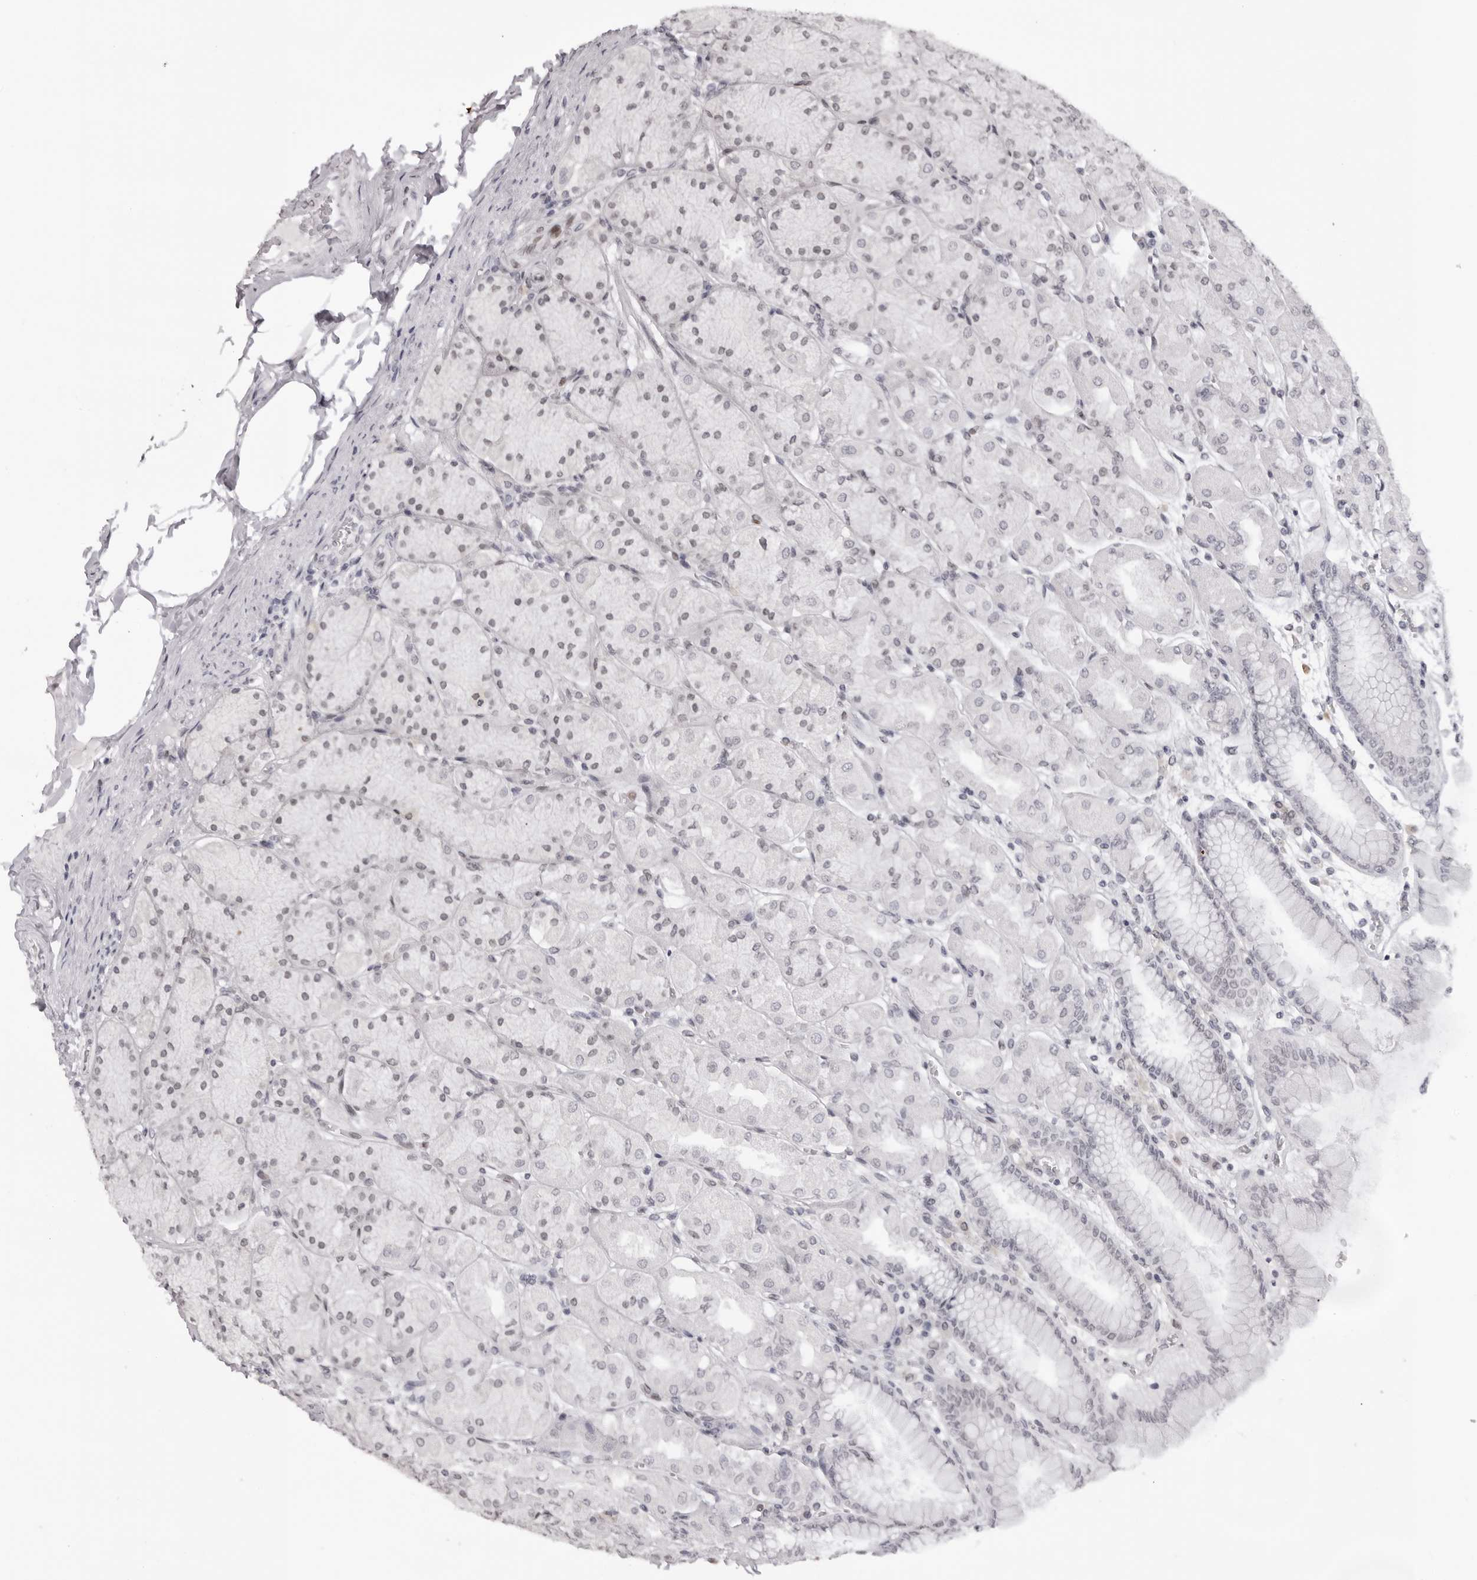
{"staining": {"intensity": "moderate", "quantity": "<25%", "location": "nuclear"}, "tissue": "stomach", "cell_type": "Glandular cells", "image_type": "normal", "snomed": [{"axis": "morphology", "description": "Normal tissue, NOS"}, {"axis": "topography", "description": "Stomach, upper"}], "caption": "Immunohistochemistry (IHC) of normal stomach displays low levels of moderate nuclear expression in approximately <25% of glandular cells. The protein is shown in brown color, while the nuclei are stained blue.", "gene": "MAFK", "patient": {"sex": "female", "age": 56}}